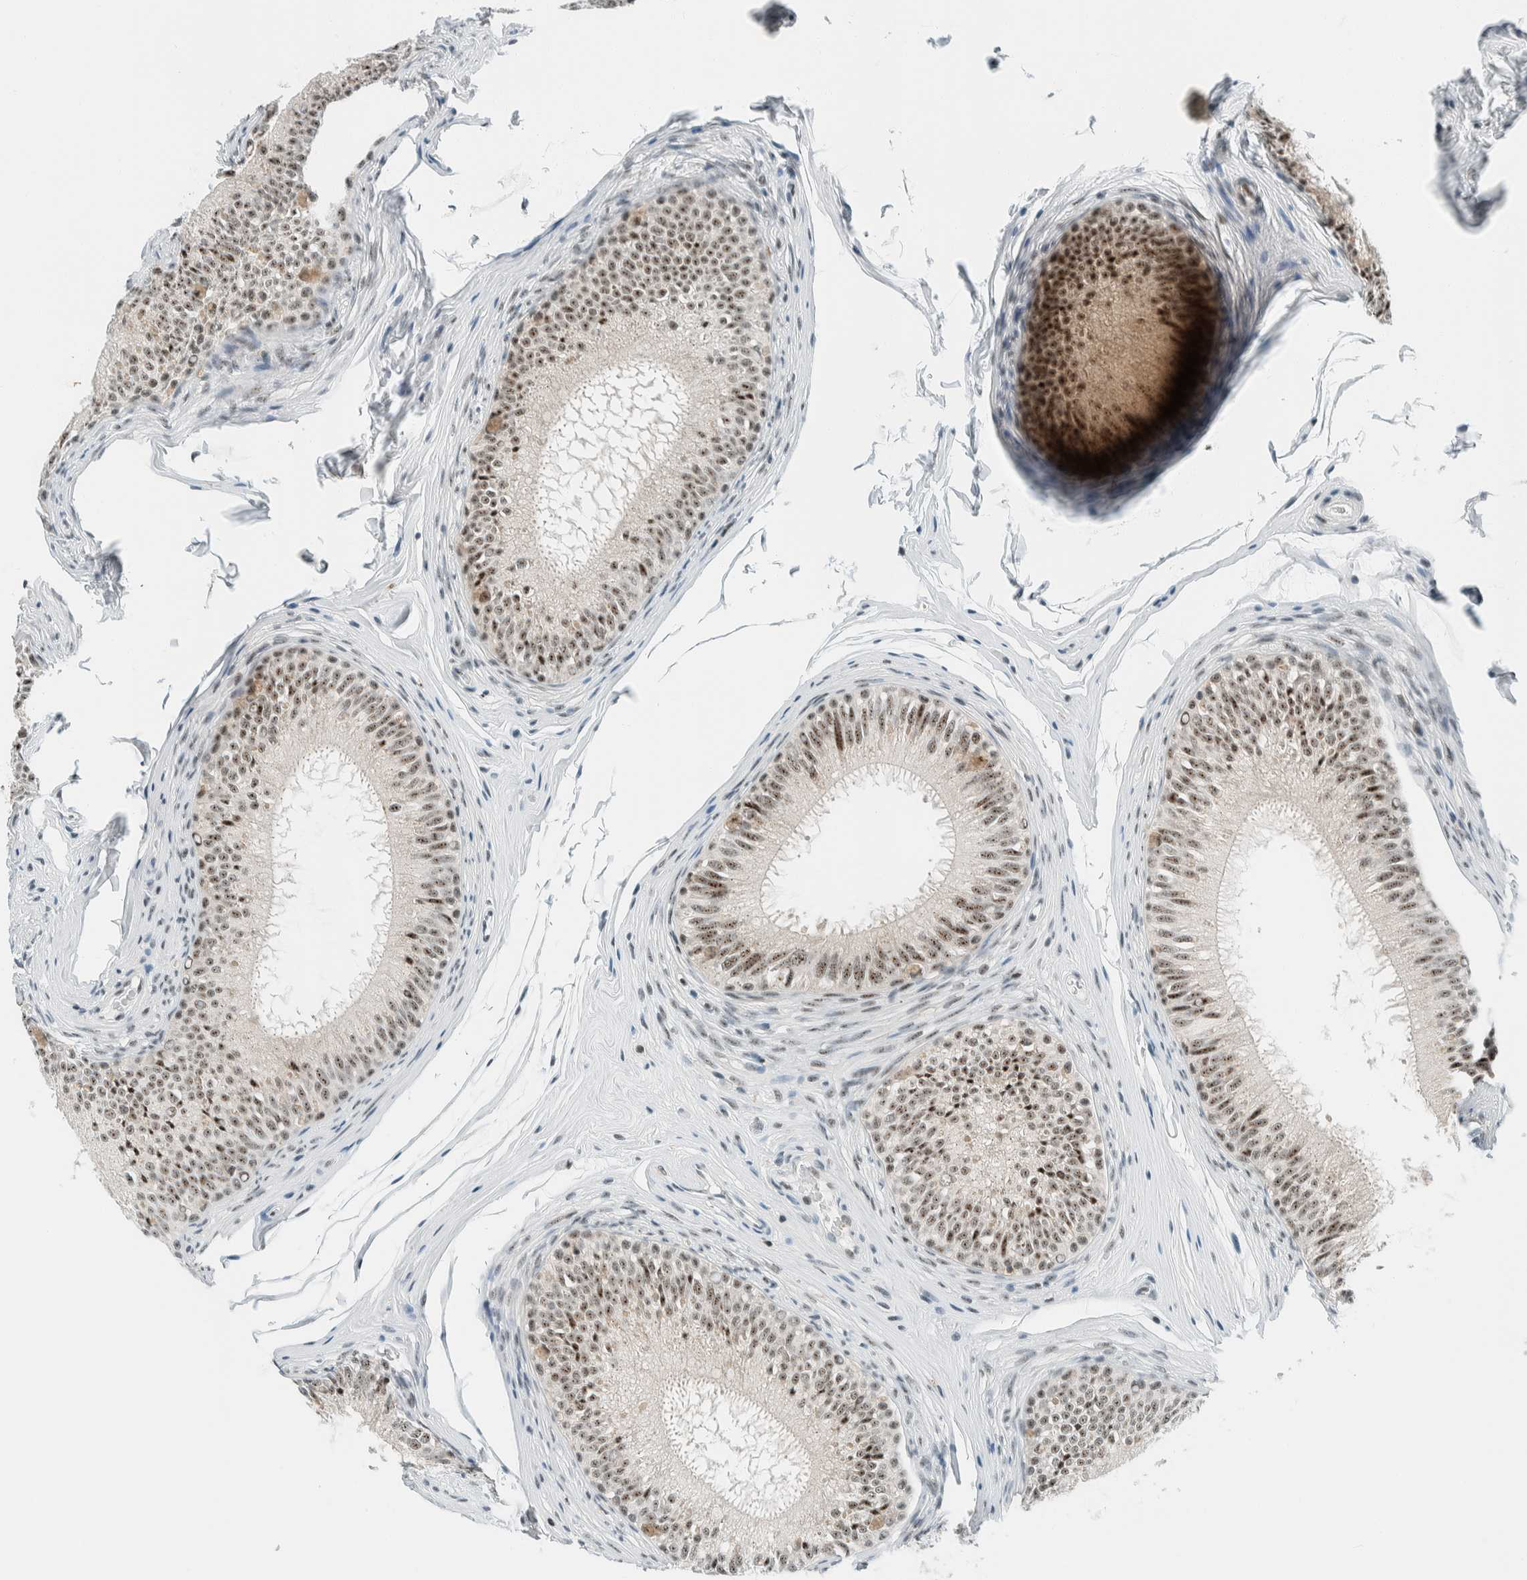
{"staining": {"intensity": "moderate", "quantity": ">75%", "location": "nuclear"}, "tissue": "epididymis", "cell_type": "Glandular cells", "image_type": "normal", "snomed": [{"axis": "morphology", "description": "Normal tissue, NOS"}, {"axis": "topography", "description": "Epididymis"}], "caption": "Moderate nuclear positivity for a protein is appreciated in approximately >75% of glandular cells of benign epididymis using immunohistochemistry (IHC).", "gene": "CYSRT1", "patient": {"sex": "male", "age": 32}}